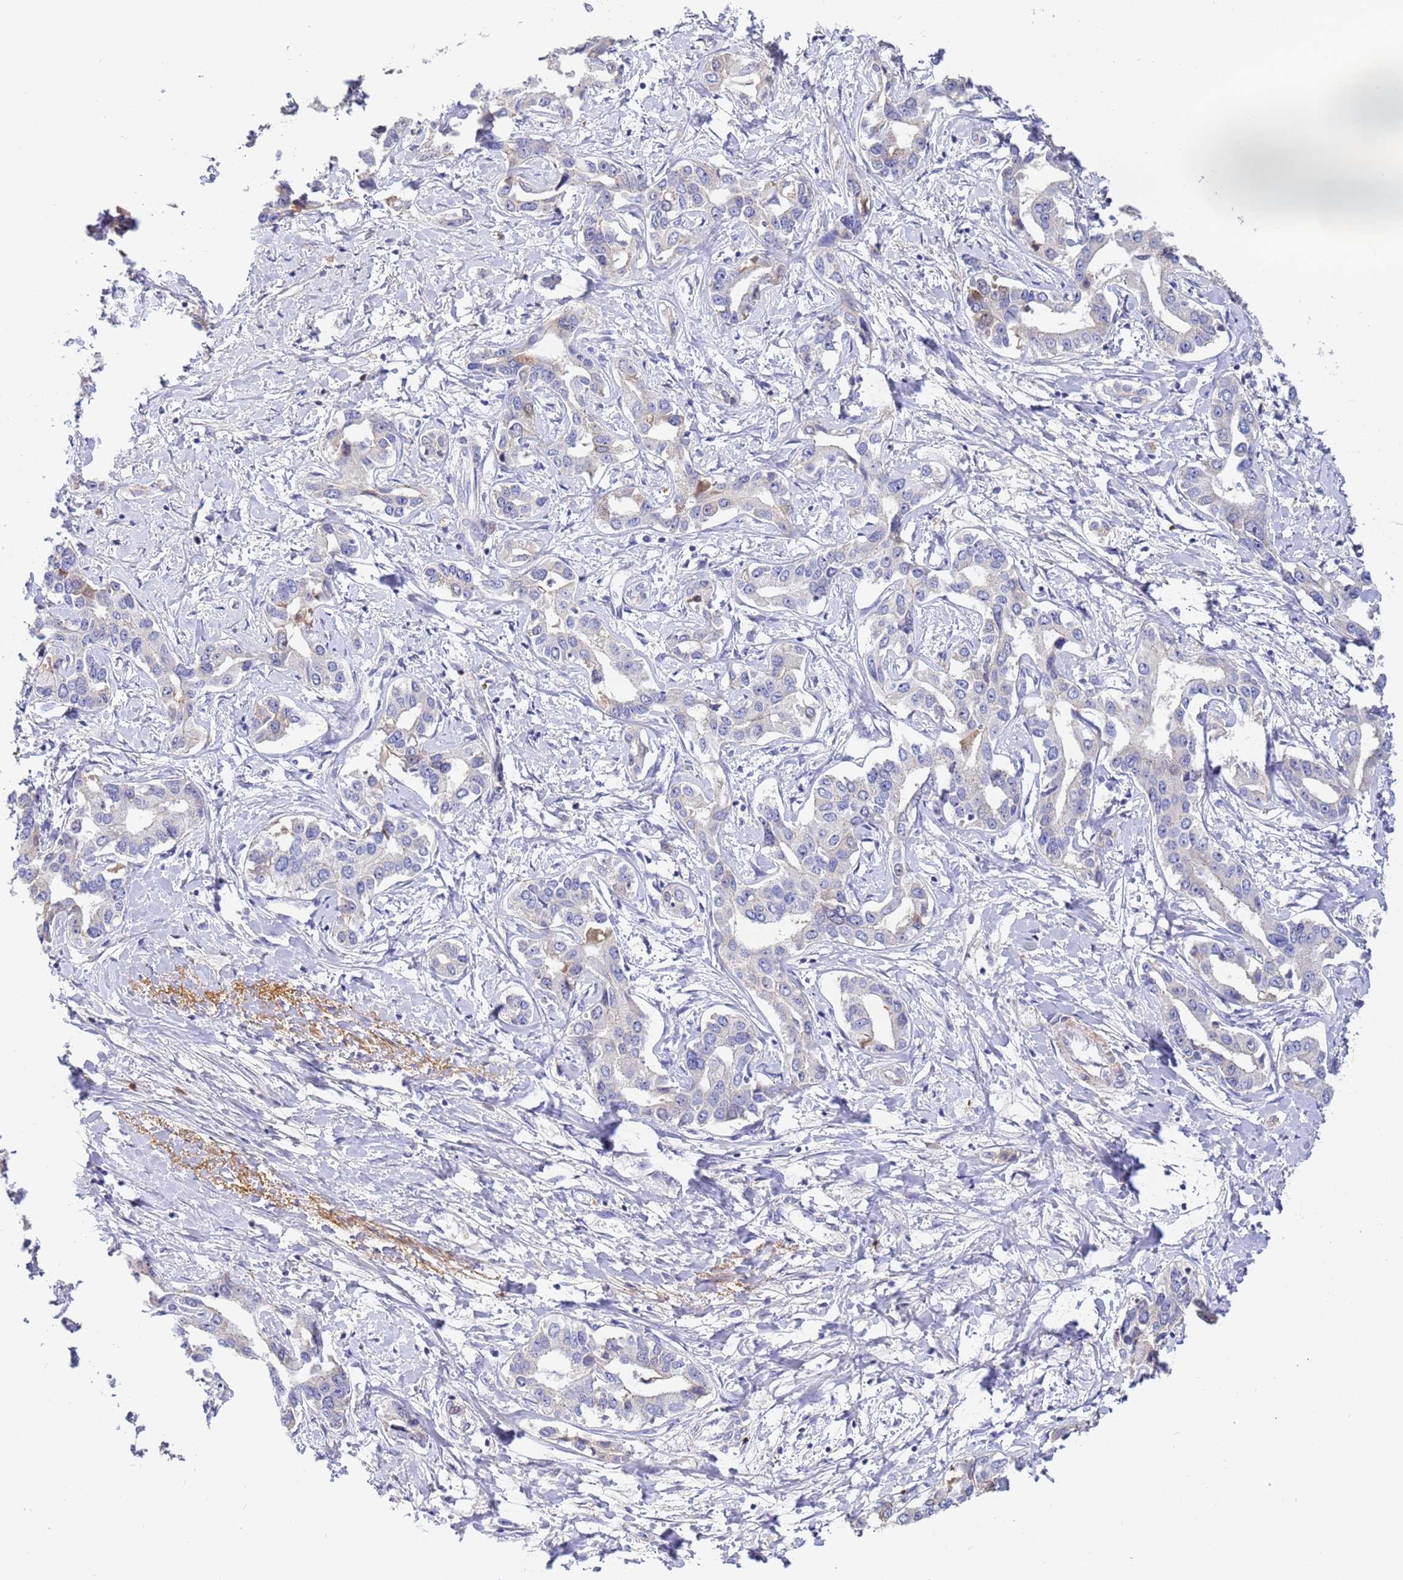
{"staining": {"intensity": "negative", "quantity": "none", "location": "none"}, "tissue": "liver cancer", "cell_type": "Tumor cells", "image_type": "cancer", "snomed": [{"axis": "morphology", "description": "Cholangiocarcinoma"}, {"axis": "topography", "description": "Liver"}], "caption": "The immunohistochemistry micrograph has no significant expression in tumor cells of liver cancer tissue.", "gene": "CFH", "patient": {"sex": "male", "age": 59}}